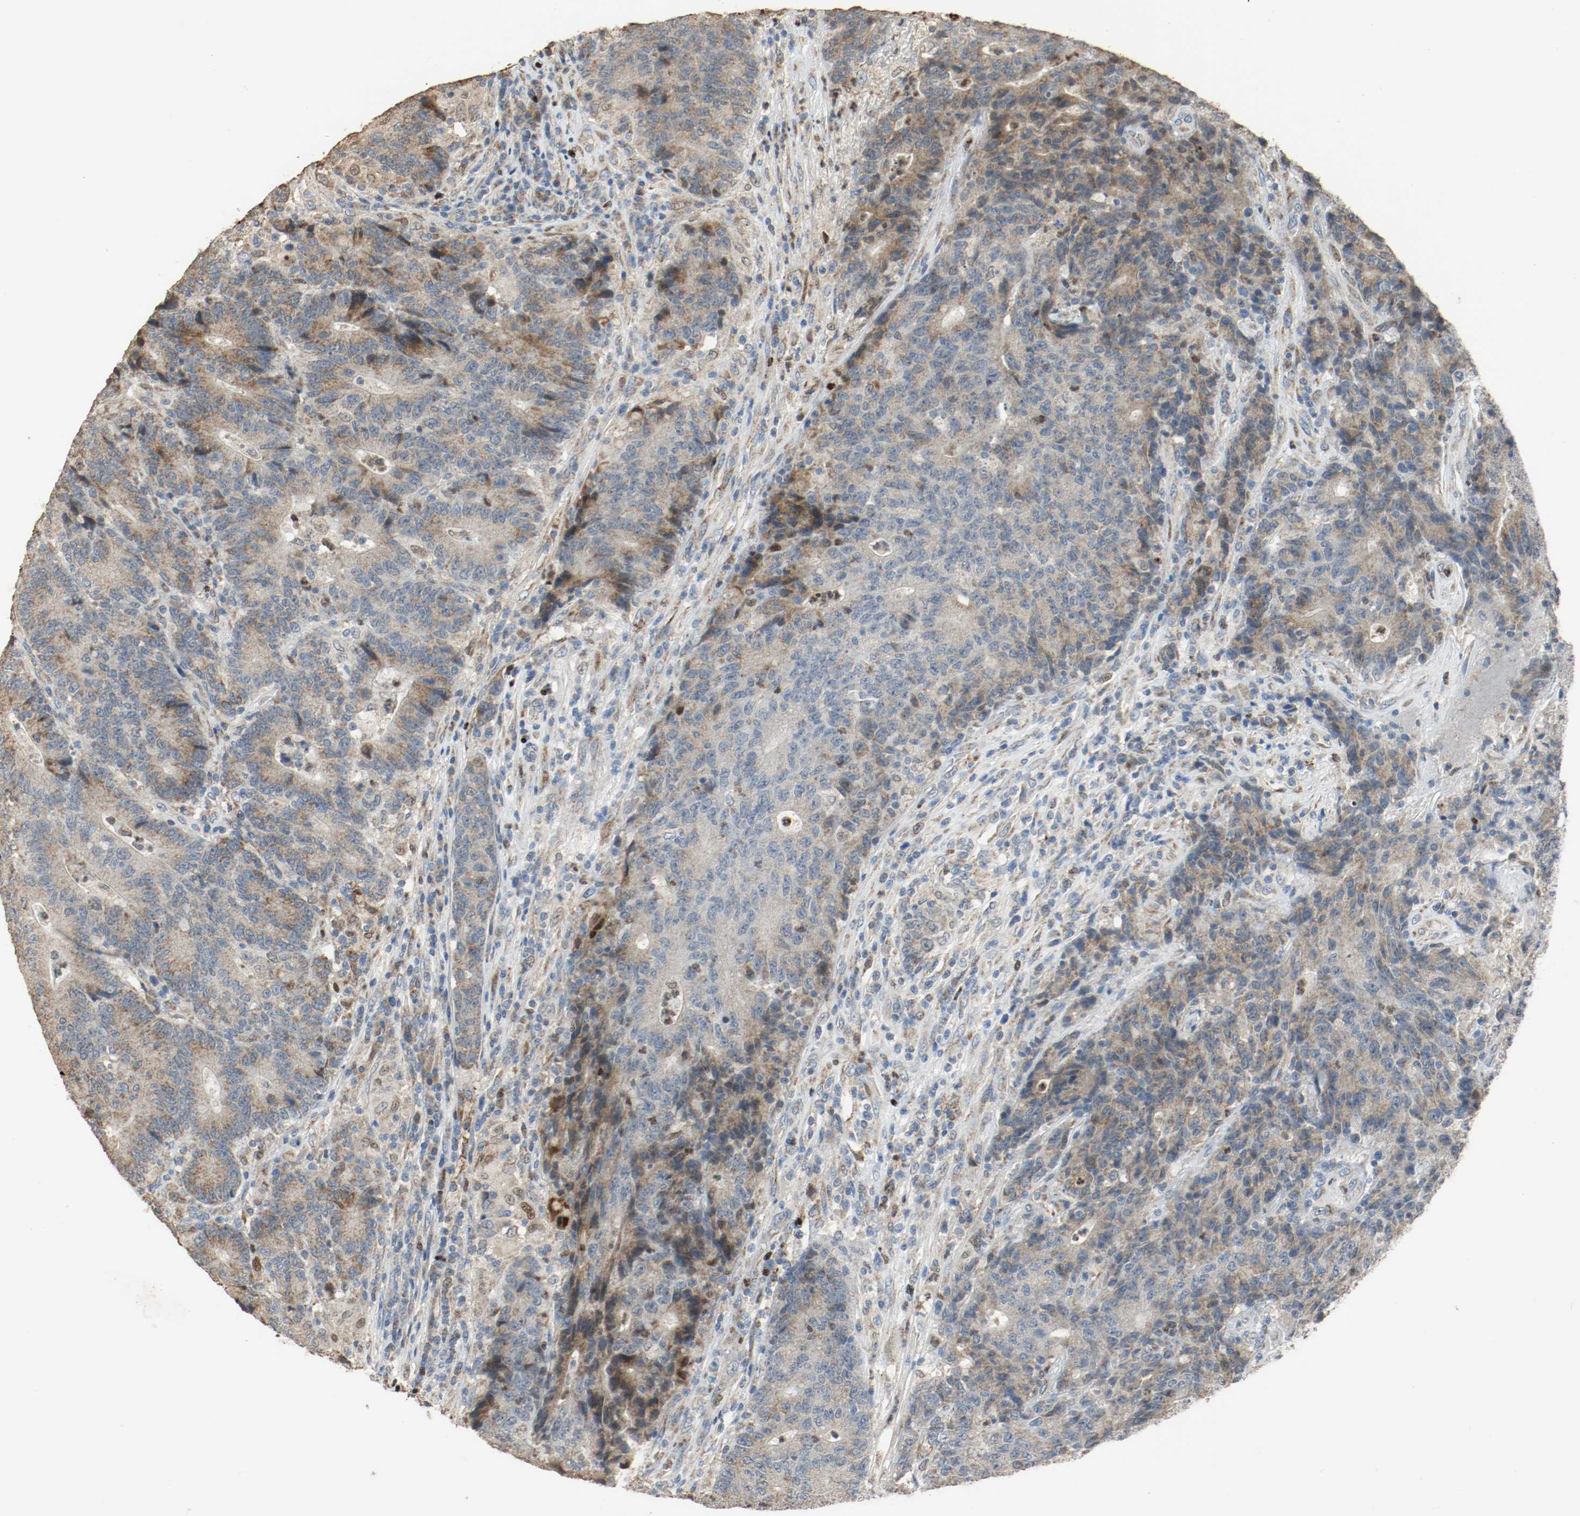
{"staining": {"intensity": "moderate", "quantity": ">75%", "location": "cytoplasmic/membranous"}, "tissue": "colorectal cancer", "cell_type": "Tumor cells", "image_type": "cancer", "snomed": [{"axis": "morphology", "description": "Normal tissue, NOS"}, {"axis": "morphology", "description": "Adenocarcinoma, NOS"}, {"axis": "topography", "description": "Colon"}], "caption": "Immunohistochemistry of colorectal cancer demonstrates medium levels of moderate cytoplasmic/membranous expression in about >75% of tumor cells.", "gene": "ALDH4A1", "patient": {"sex": "female", "age": 75}}